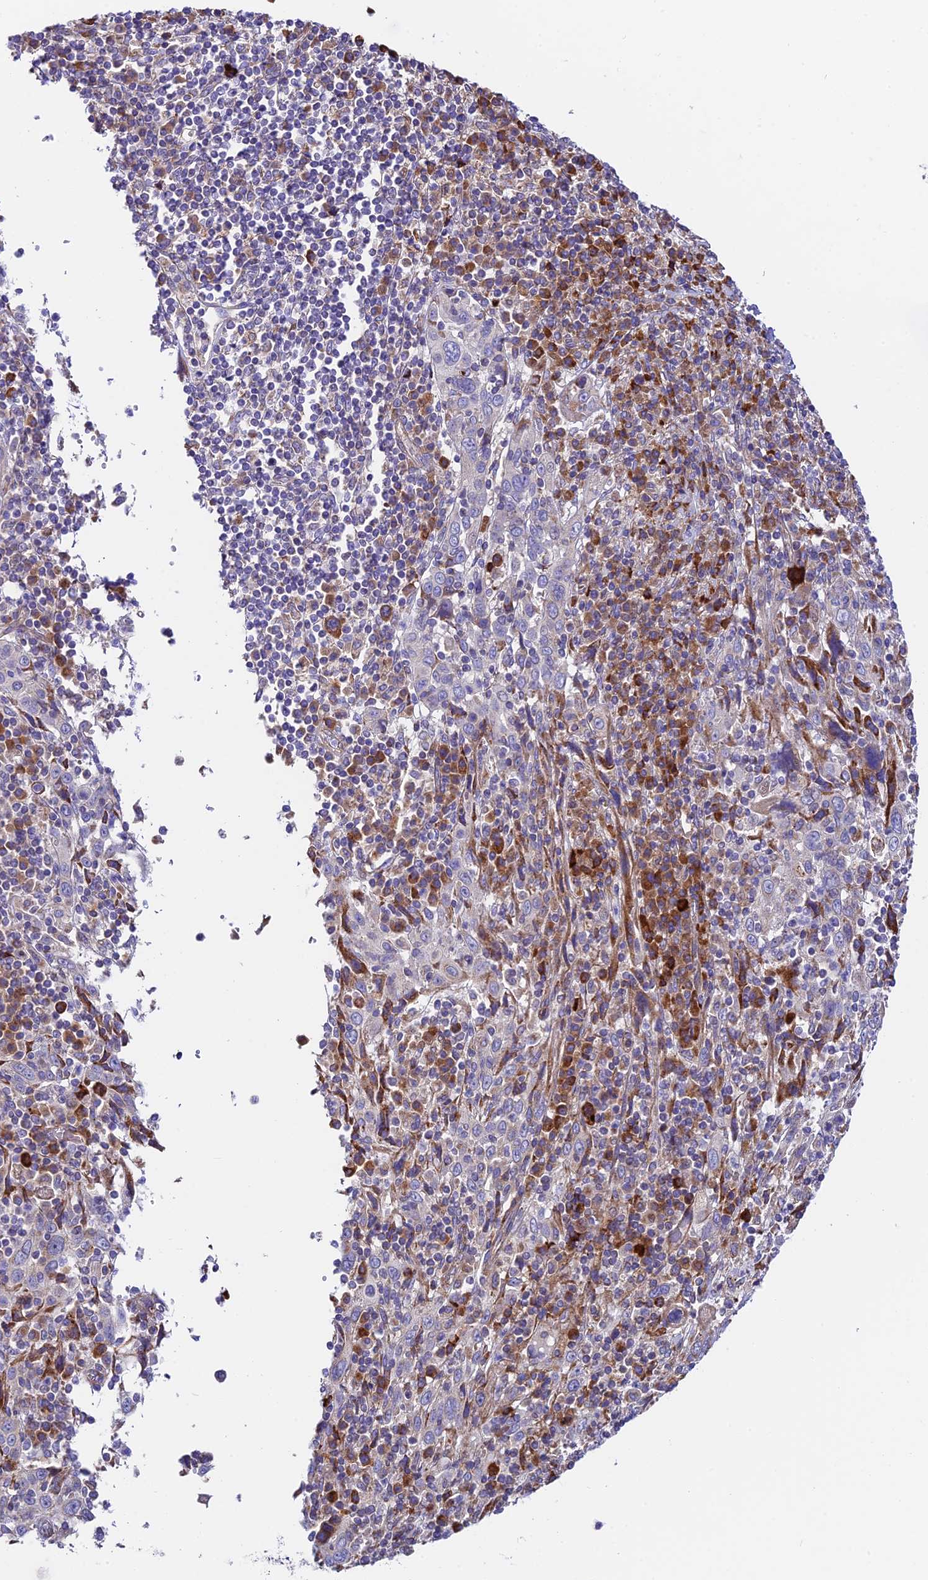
{"staining": {"intensity": "negative", "quantity": "none", "location": "none"}, "tissue": "cervical cancer", "cell_type": "Tumor cells", "image_type": "cancer", "snomed": [{"axis": "morphology", "description": "Squamous cell carcinoma, NOS"}, {"axis": "topography", "description": "Cervix"}], "caption": "Tumor cells are negative for protein expression in human cervical squamous cell carcinoma. (Stains: DAB (3,3'-diaminobenzidine) IHC with hematoxylin counter stain, Microscopy: brightfield microscopy at high magnification).", "gene": "VPS13C", "patient": {"sex": "female", "age": 46}}